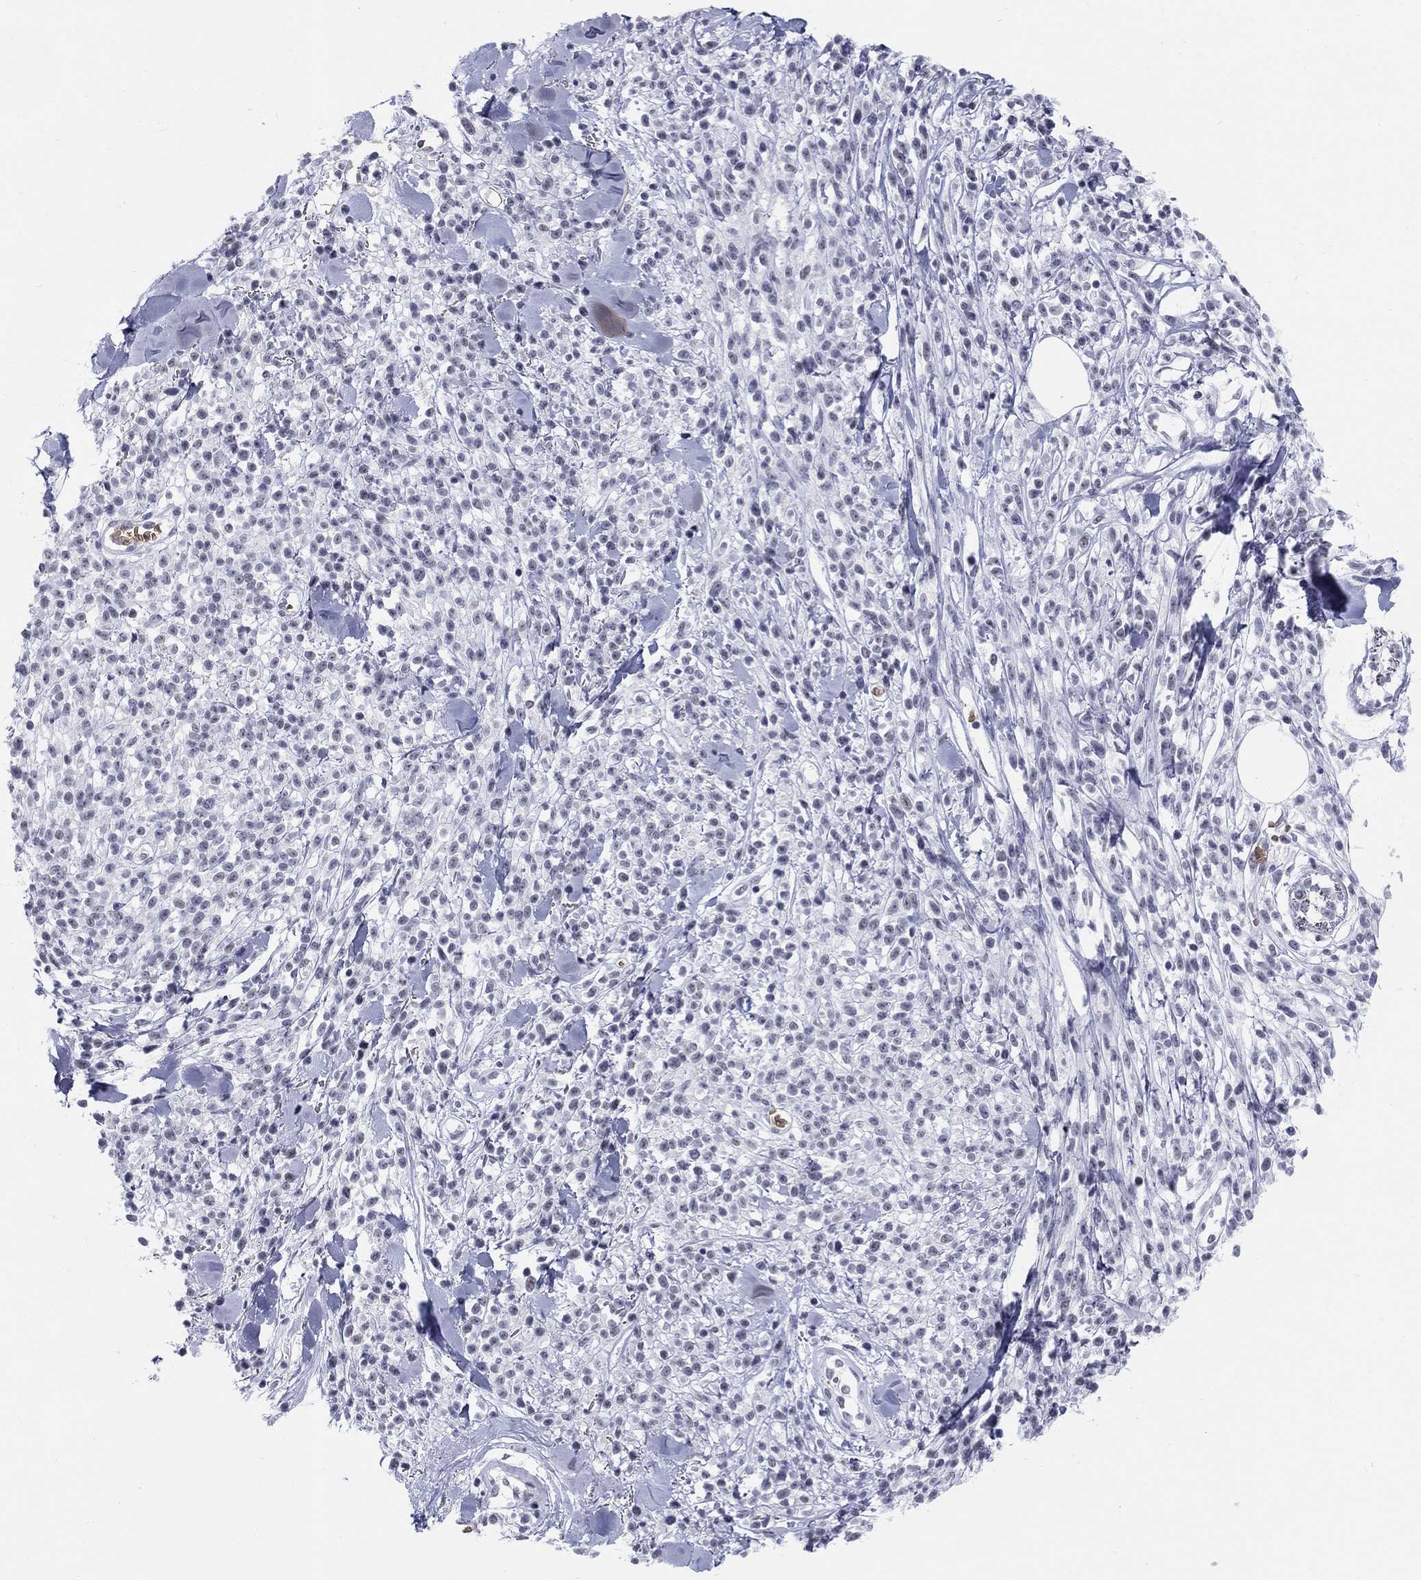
{"staining": {"intensity": "negative", "quantity": "none", "location": "none"}, "tissue": "melanoma", "cell_type": "Tumor cells", "image_type": "cancer", "snomed": [{"axis": "morphology", "description": "Malignant melanoma, NOS"}, {"axis": "topography", "description": "Skin"}, {"axis": "topography", "description": "Skin of trunk"}], "caption": "Malignant melanoma was stained to show a protein in brown. There is no significant positivity in tumor cells.", "gene": "DMTN", "patient": {"sex": "male", "age": 74}}